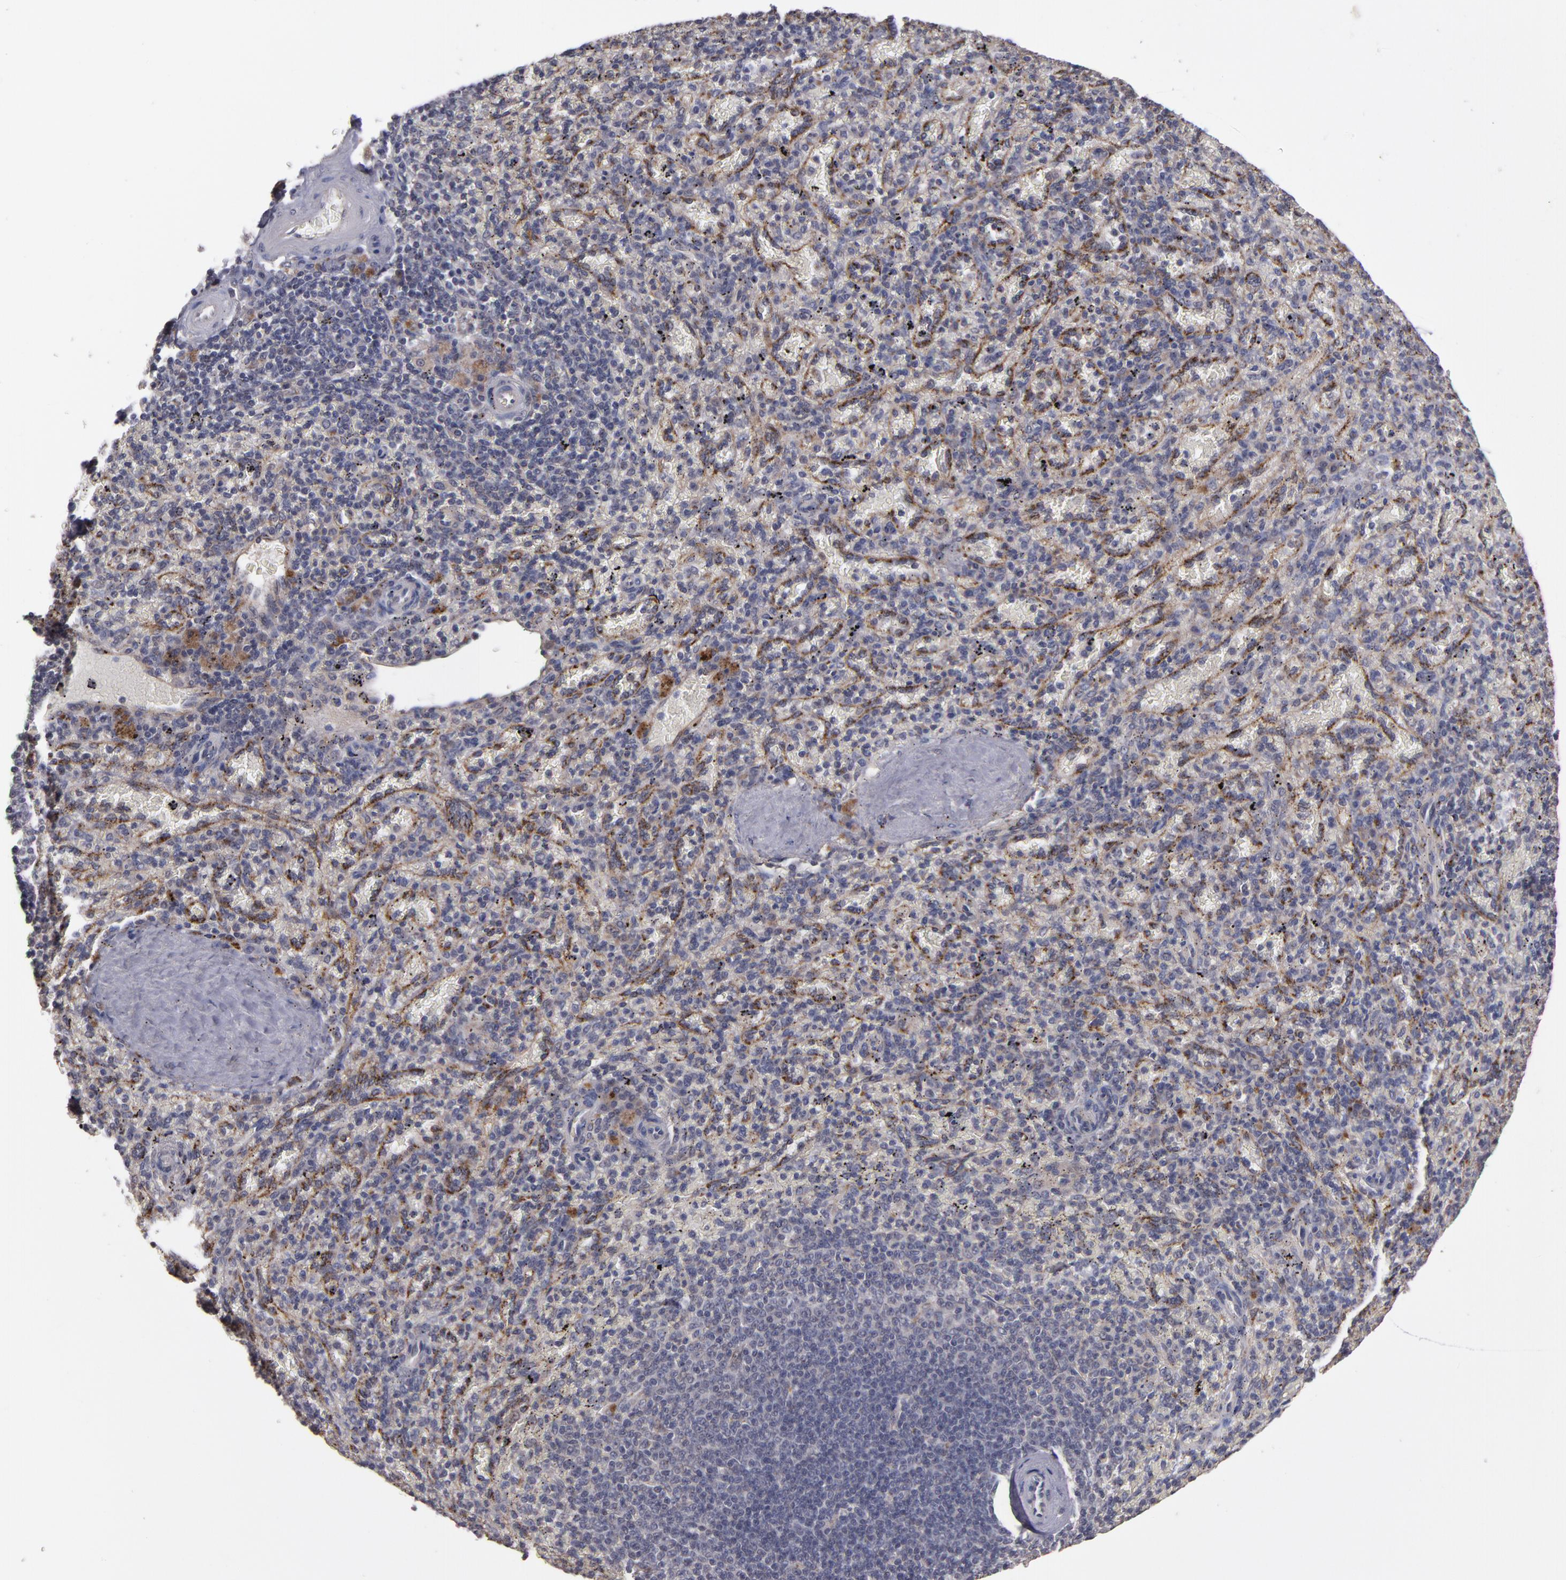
{"staining": {"intensity": "negative", "quantity": "none", "location": "none"}, "tissue": "spleen", "cell_type": "Cells in red pulp", "image_type": "normal", "snomed": [{"axis": "morphology", "description": "Normal tissue, NOS"}, {"axis": "topography", "description": "Spleen"}], "caption": "Immunohistochemistry (IHC) photomicrograph of unremarkable human spleen stained for a protein (brown), which reveals no staining in cells in red pulp. The staining is performed using DAB (3,3'-diaminobenzidine) brown chromogen with nuclei counter-stained in using hematoxylin.", "gene": "CTSO", "patient": {"sex": "female", "age": 43}}